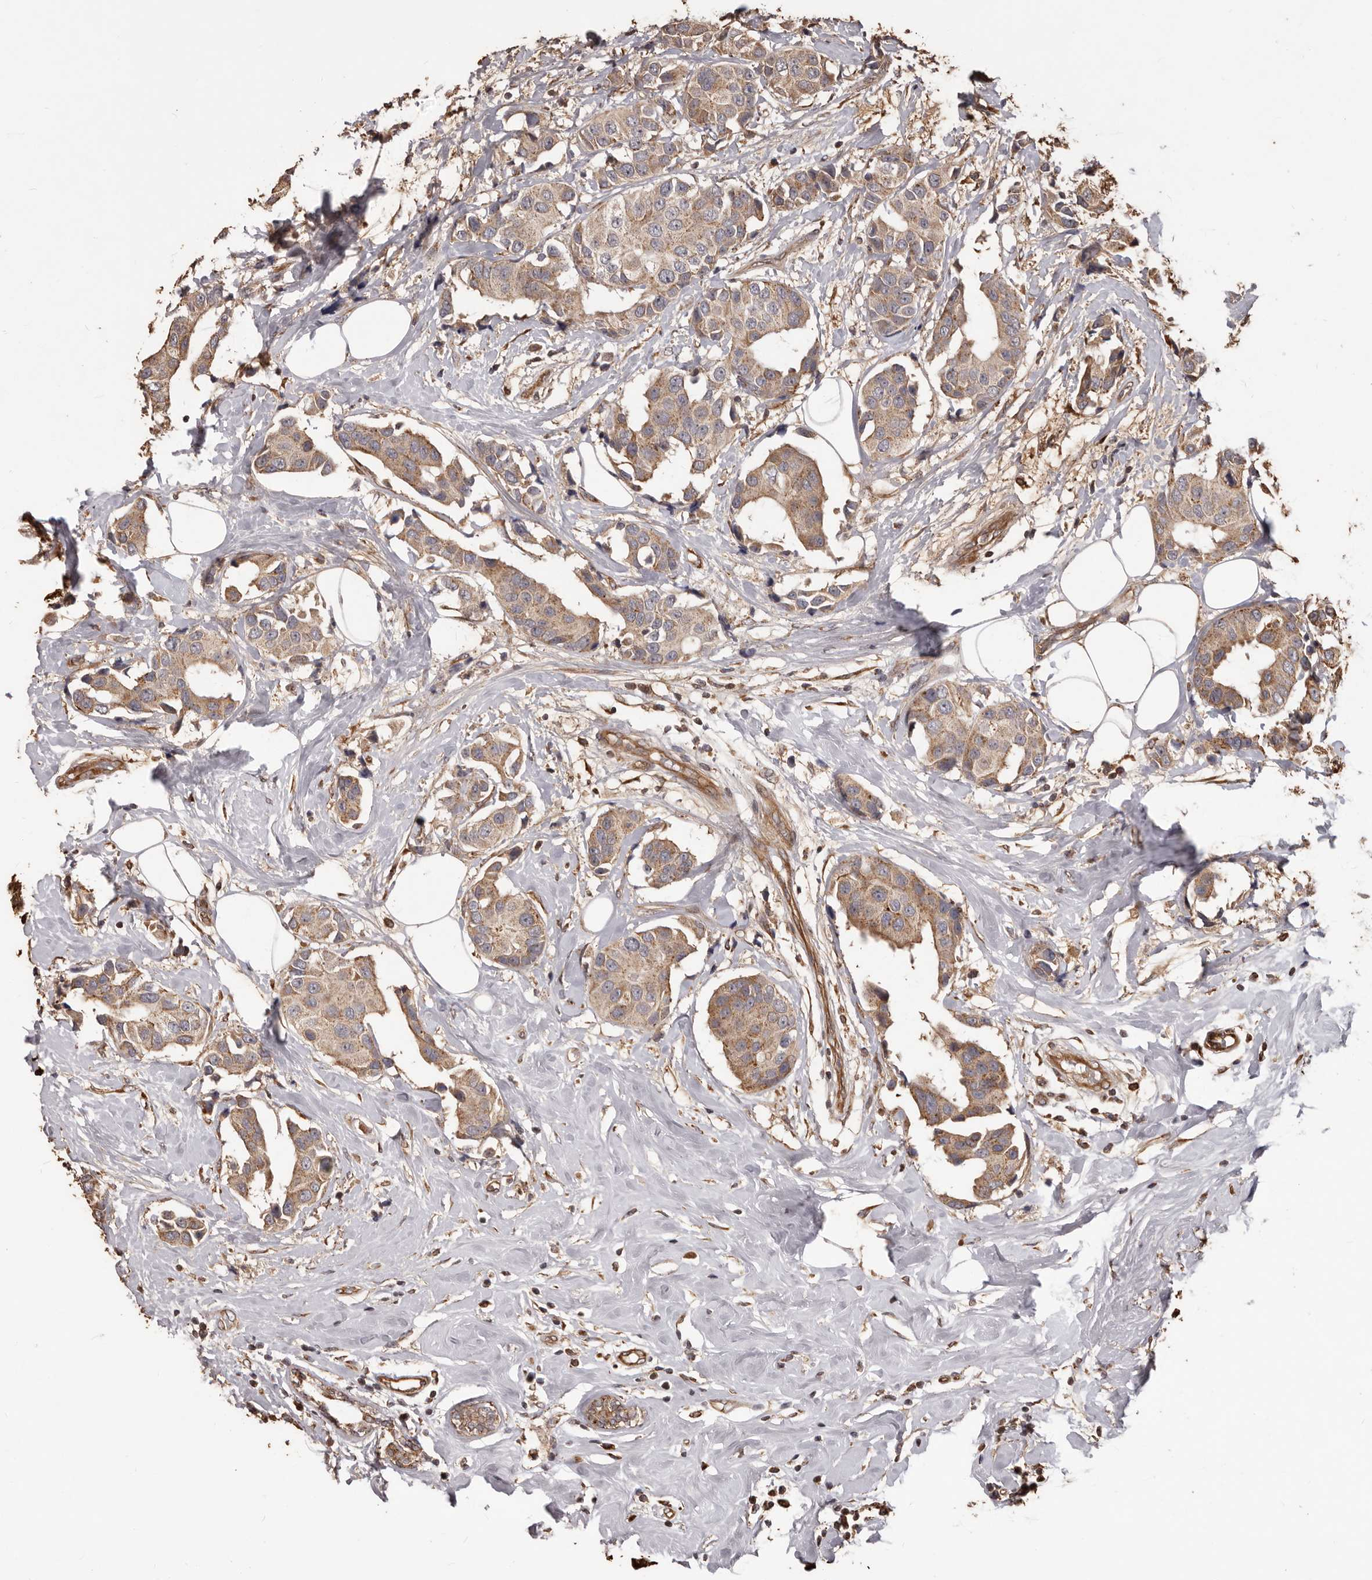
{"staining": {"intensity": "weak", "quantity": ">75%", "location": "cytoplasmic/membranous"}, "tissue": "breast cancer", "cell_type": "Tumor cells", "image_type": "cancer", "snomed": [{"axis": "morphology", "description": "Normal tissue, NOS"}, {"axis": "morphology", "description": "Duct carcinoma"}, {"axis": "topography", "description": "Breast"}], "caption": "IHC of breast cancer reveals low levels of weak cytoplasmic/membranous positivity in about >75% of tumor cells.", "gene": "MTO1", "patient": {"sex": "female", "age": 39}}